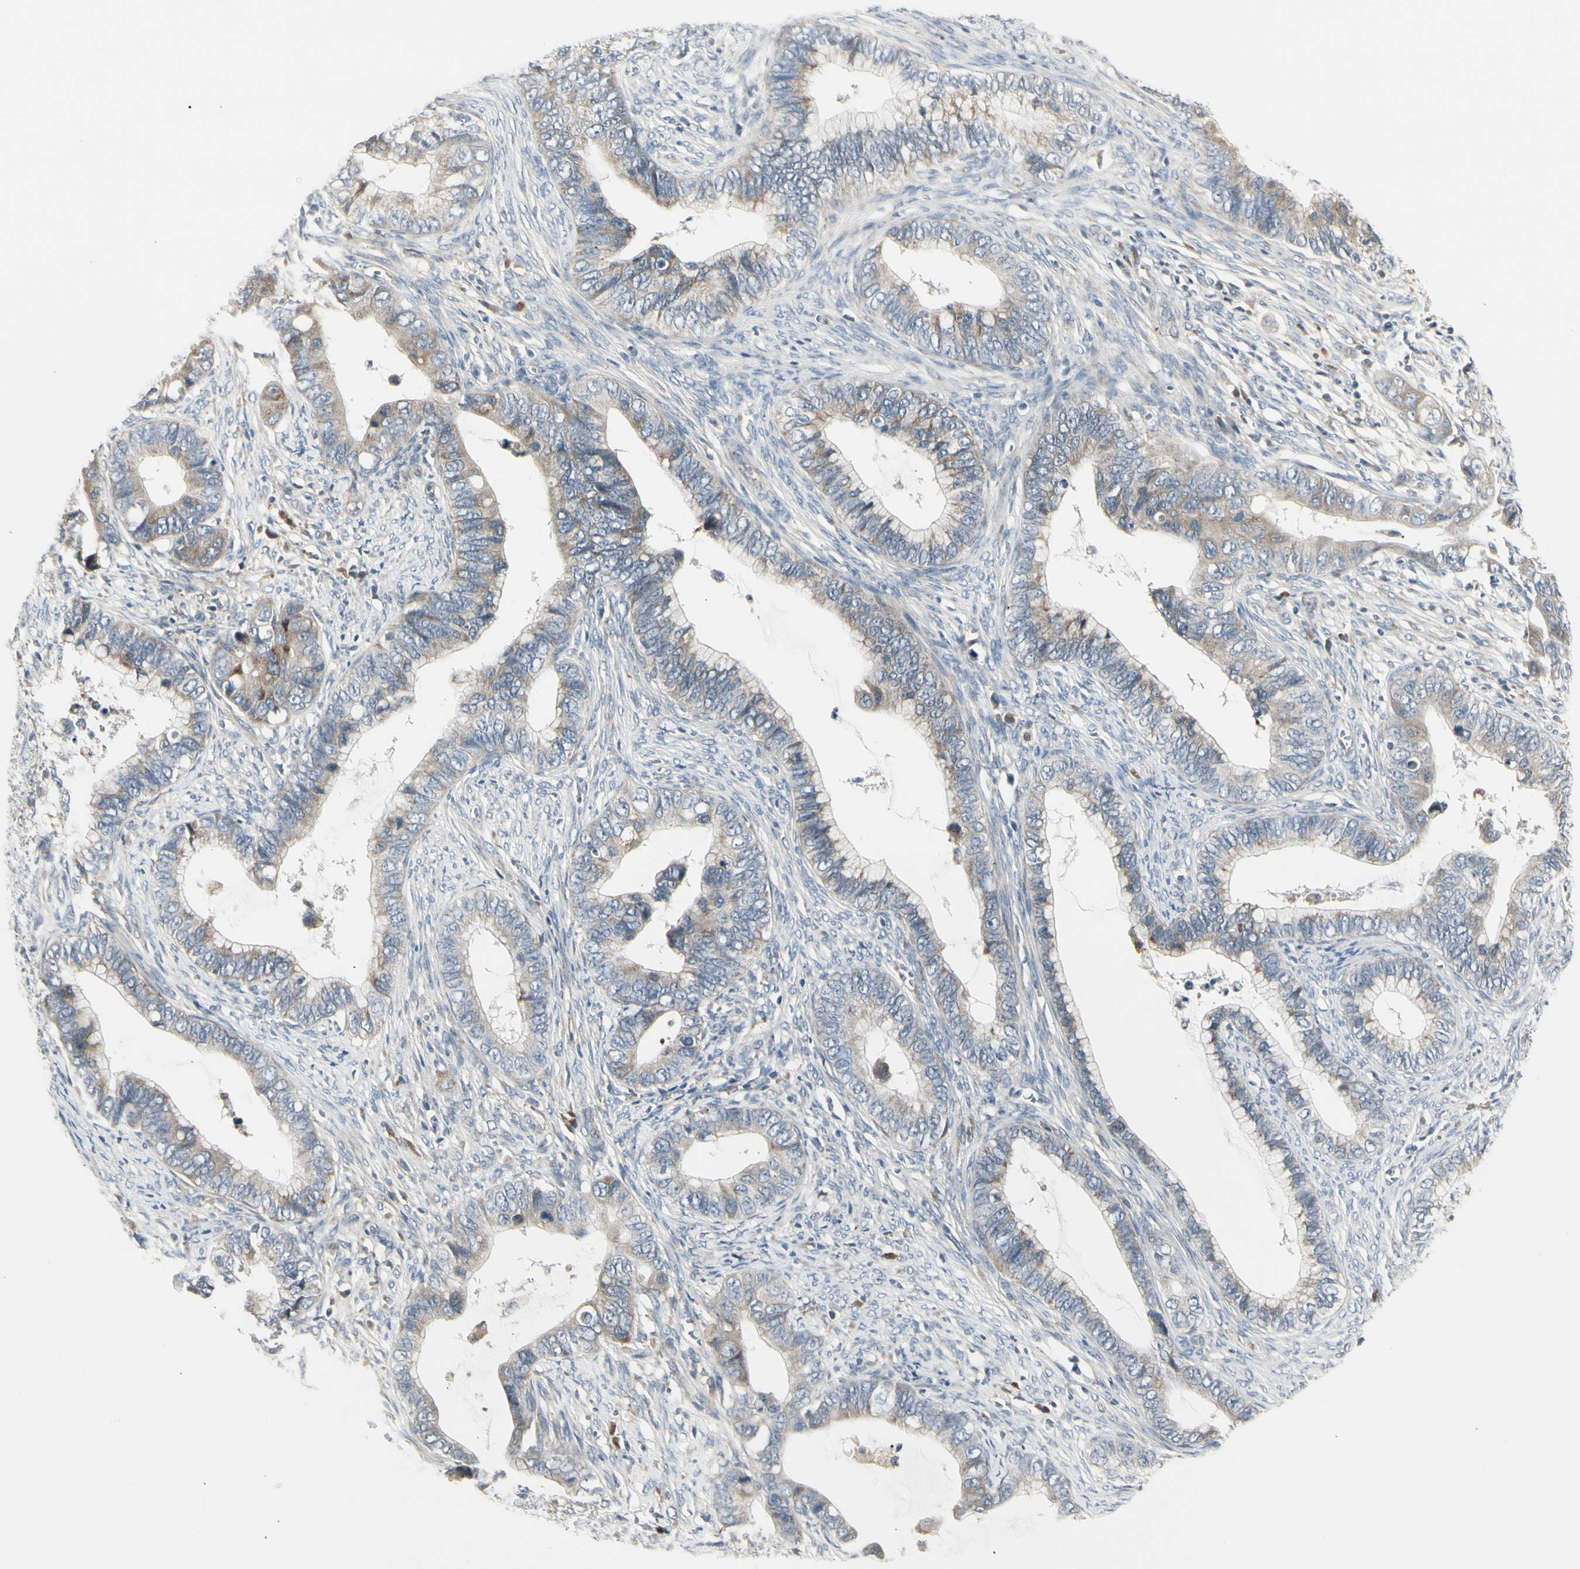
{"staining": {"intensity": "weak", "quantity": "25%-75%", "location": "cytoplasmic/membranous"}, "tissue": "cervical cancer", "cell_type": "Tumor cells", "image_type": "cancer", "snomed": [{"axis": "morphology", "description": "Adenocarcinoma, NOS"}, {"axis": "topography", "description": "Cervix"}], "caption": "Cervical cancer (adenocarcinoma) tissue exhibits weak cytoplasmic/membranous staining in about 25%-75% of tumor cells", "gene": "GRN", "patient": {"sex": "female", "age": 44}}